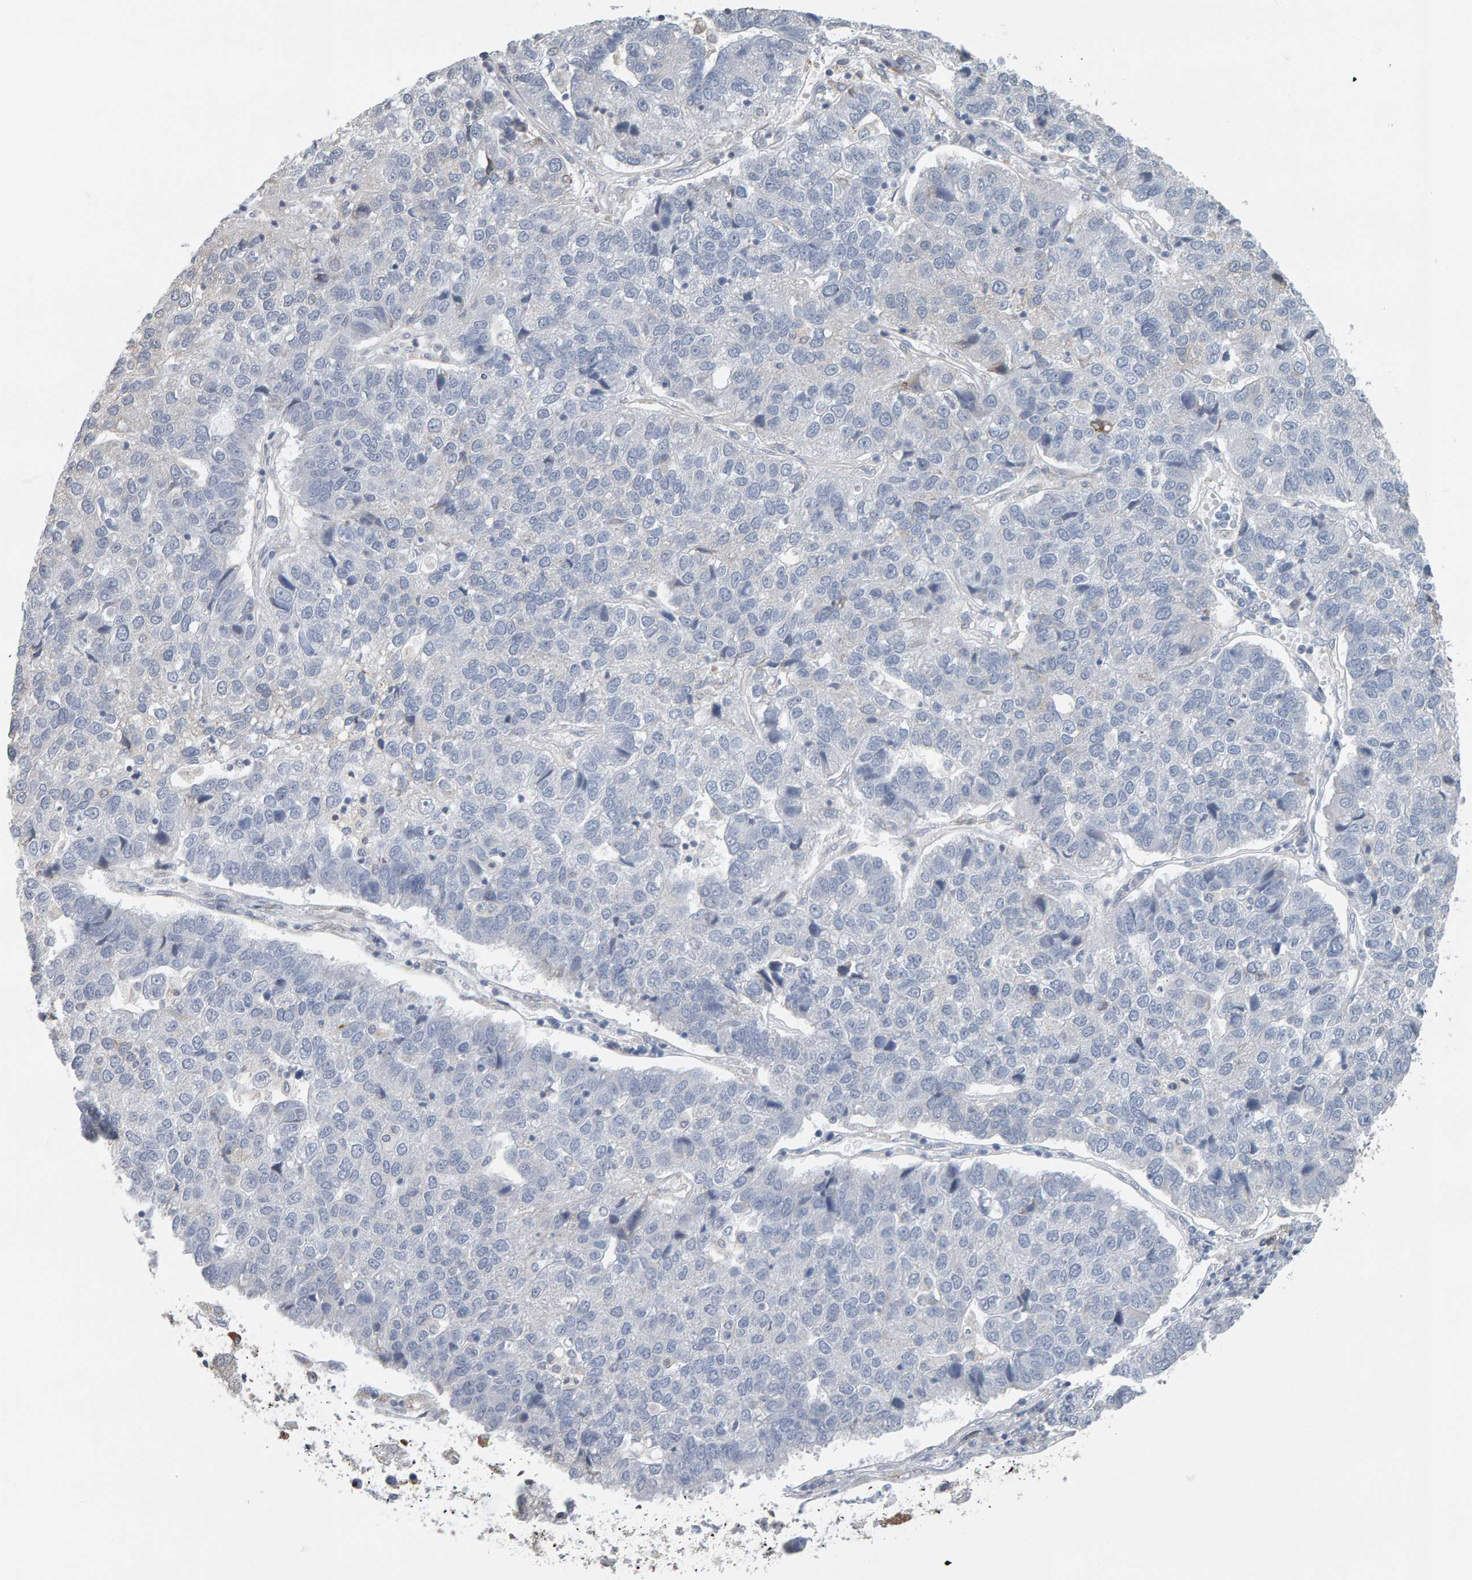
{"staining": {"intensity": "negative", "quantity": "none", "location": "none"}, "tissue": "pancreatic cancer", "cell_type": "Tumor cells", "image_type": "cancer", "snomed": [{"axis": "morphology", "description": "Adenocarcinoma, NOS"}, {"axis": "topography", "description": "Pancreas"}], "caption": "Immunohistochemical staining of adenocarcinoma (pancreatic) demonstrates no significant staining in tumor cells. The staining was performed using DAB (3,3'-diaminobenzidine) to visualize the protein expression in brown, while the nuclei were stained in blue with hematoxylin (Magnification: 20x).", "gene": "ADHFE1", "patient": {"sex": "female", "age": 61}}